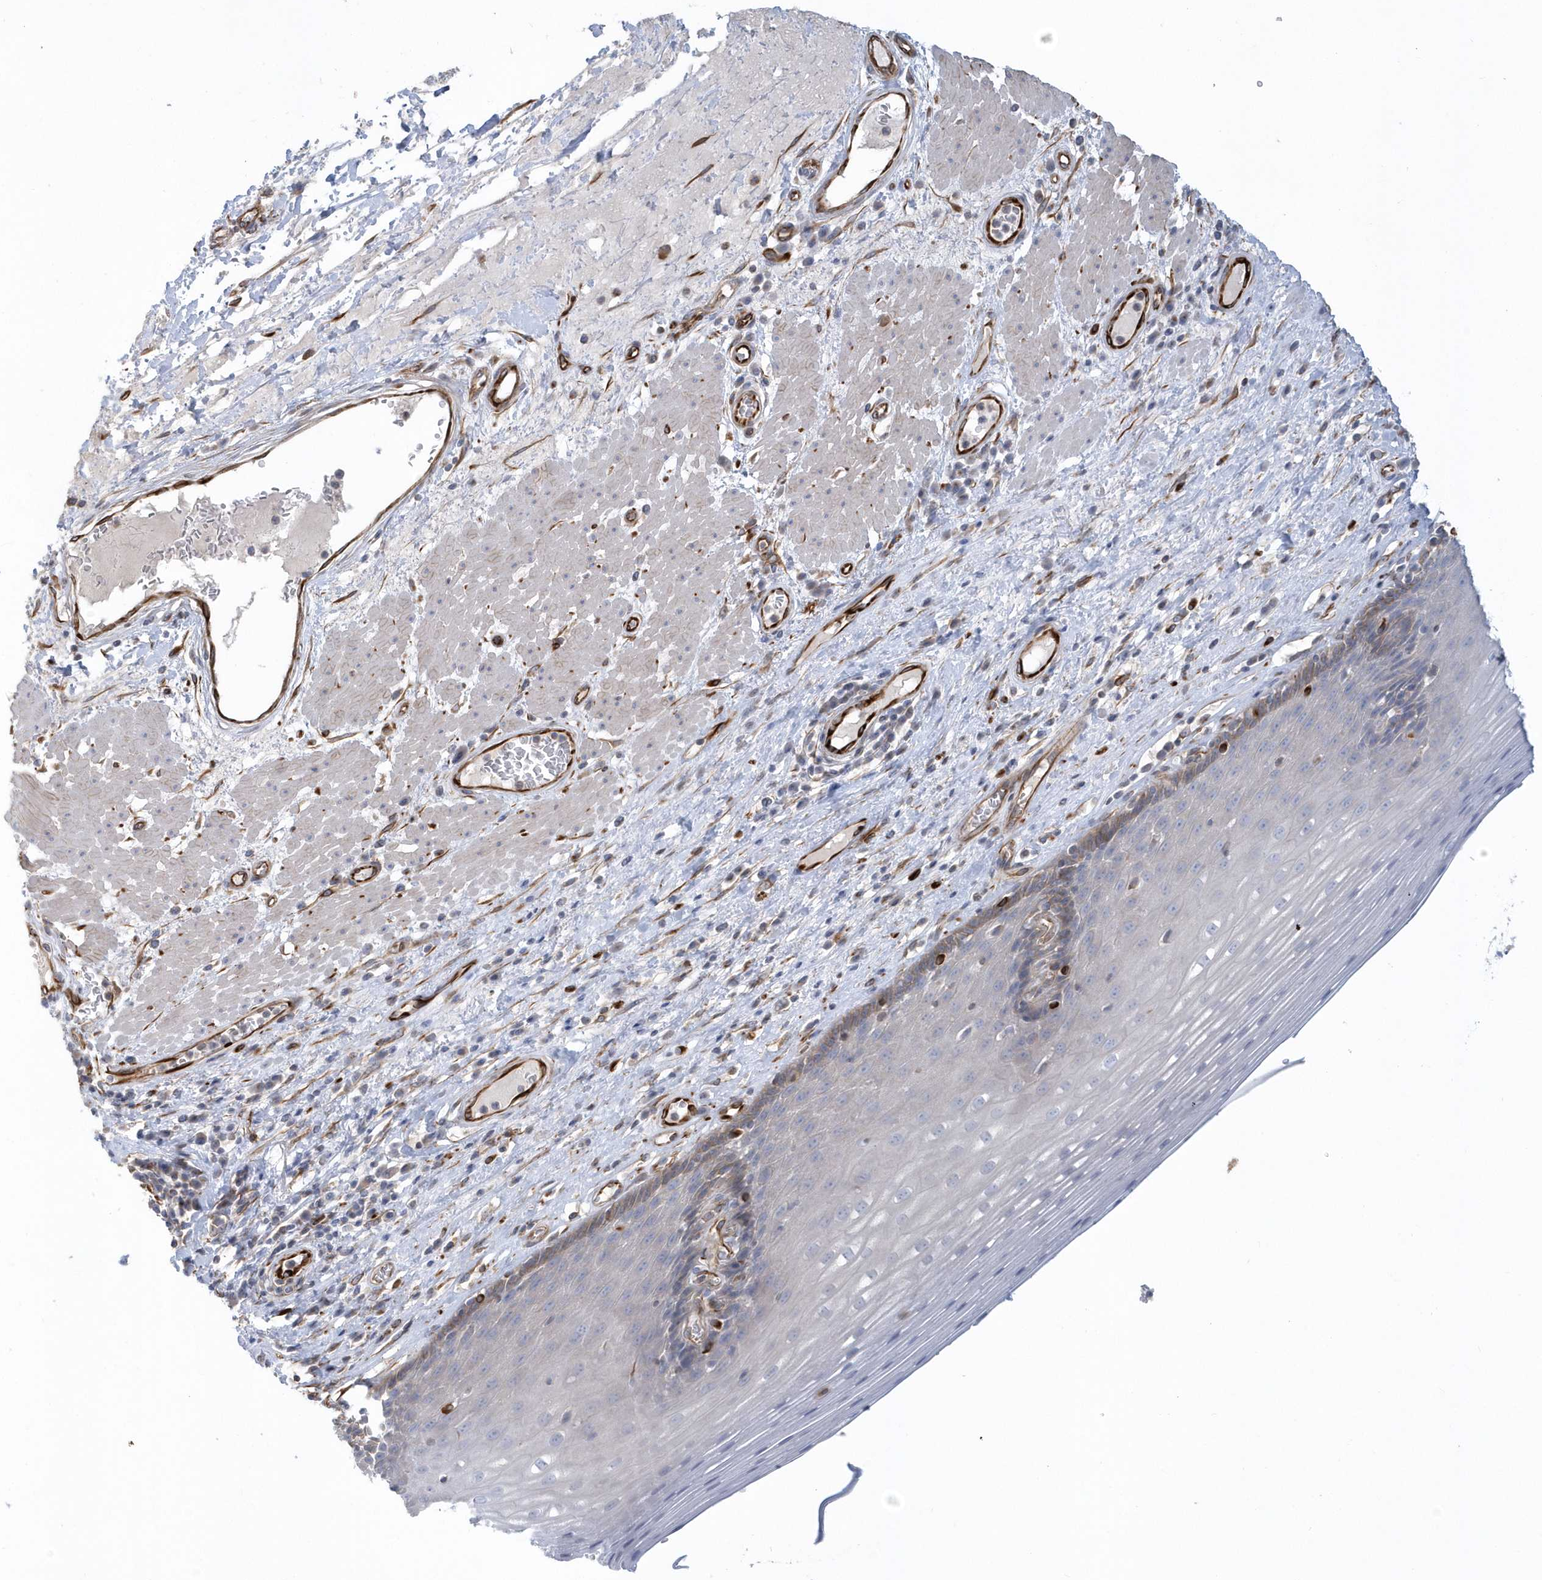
{"staining": {"intensity": "moderate", "quantity": "<25%", "location": "cytoplasmic/membranous"}, "tissue": "esophagus", "cell_type": "Squamous epithelial cells", "image_type": "normal", "snomed": [{"axis": "morphology", "description": "Normal tissue, NOS"}, {"axis": "topography", "description": "Esophagus"}], "caption": "High-magnification brightfield microscopy of unremarkable esophagus stained with DAB (brown) and counterstained with hematoxylin (blue). squamous epithelial cells exhibit moderate cytoplasmic/membranous positivity is identified in approximately<25% of cells. Ihc stains the protein in brown and the nuclei are stained blue.", "gene": "RAB17", "patient": {"sex": "male", "age": 62}}